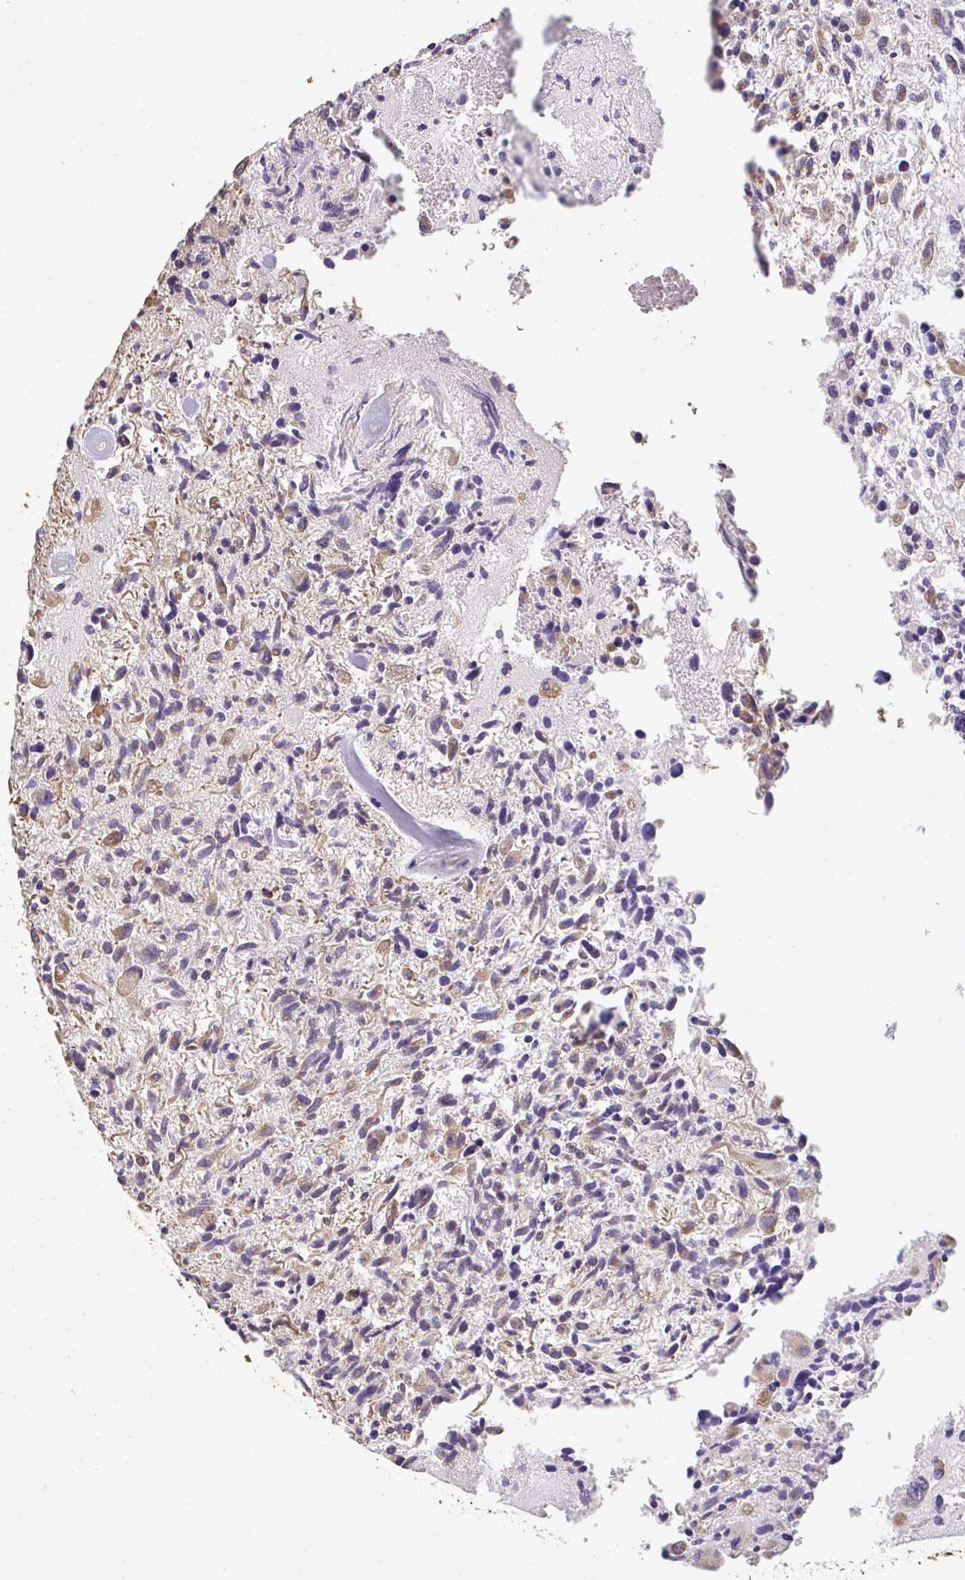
{"staining": {"intensity": "negative", "quantity": "none", "location": "none"}, "tissue": "glioma", "cell_type": "Tumor cells", "image_type": "cancer", "snomed": [{"axis": "morphology", "description": "Glioma, malignant, High grade"}, {"axis": "topography", "description": "Brain"}], "caption": "This is an immunohistochemistry micrograph of glioma. There is no expression in tumor cells.", "gene": "TNFRSF10A", "patient": {"sex": "female", "age": 11}}